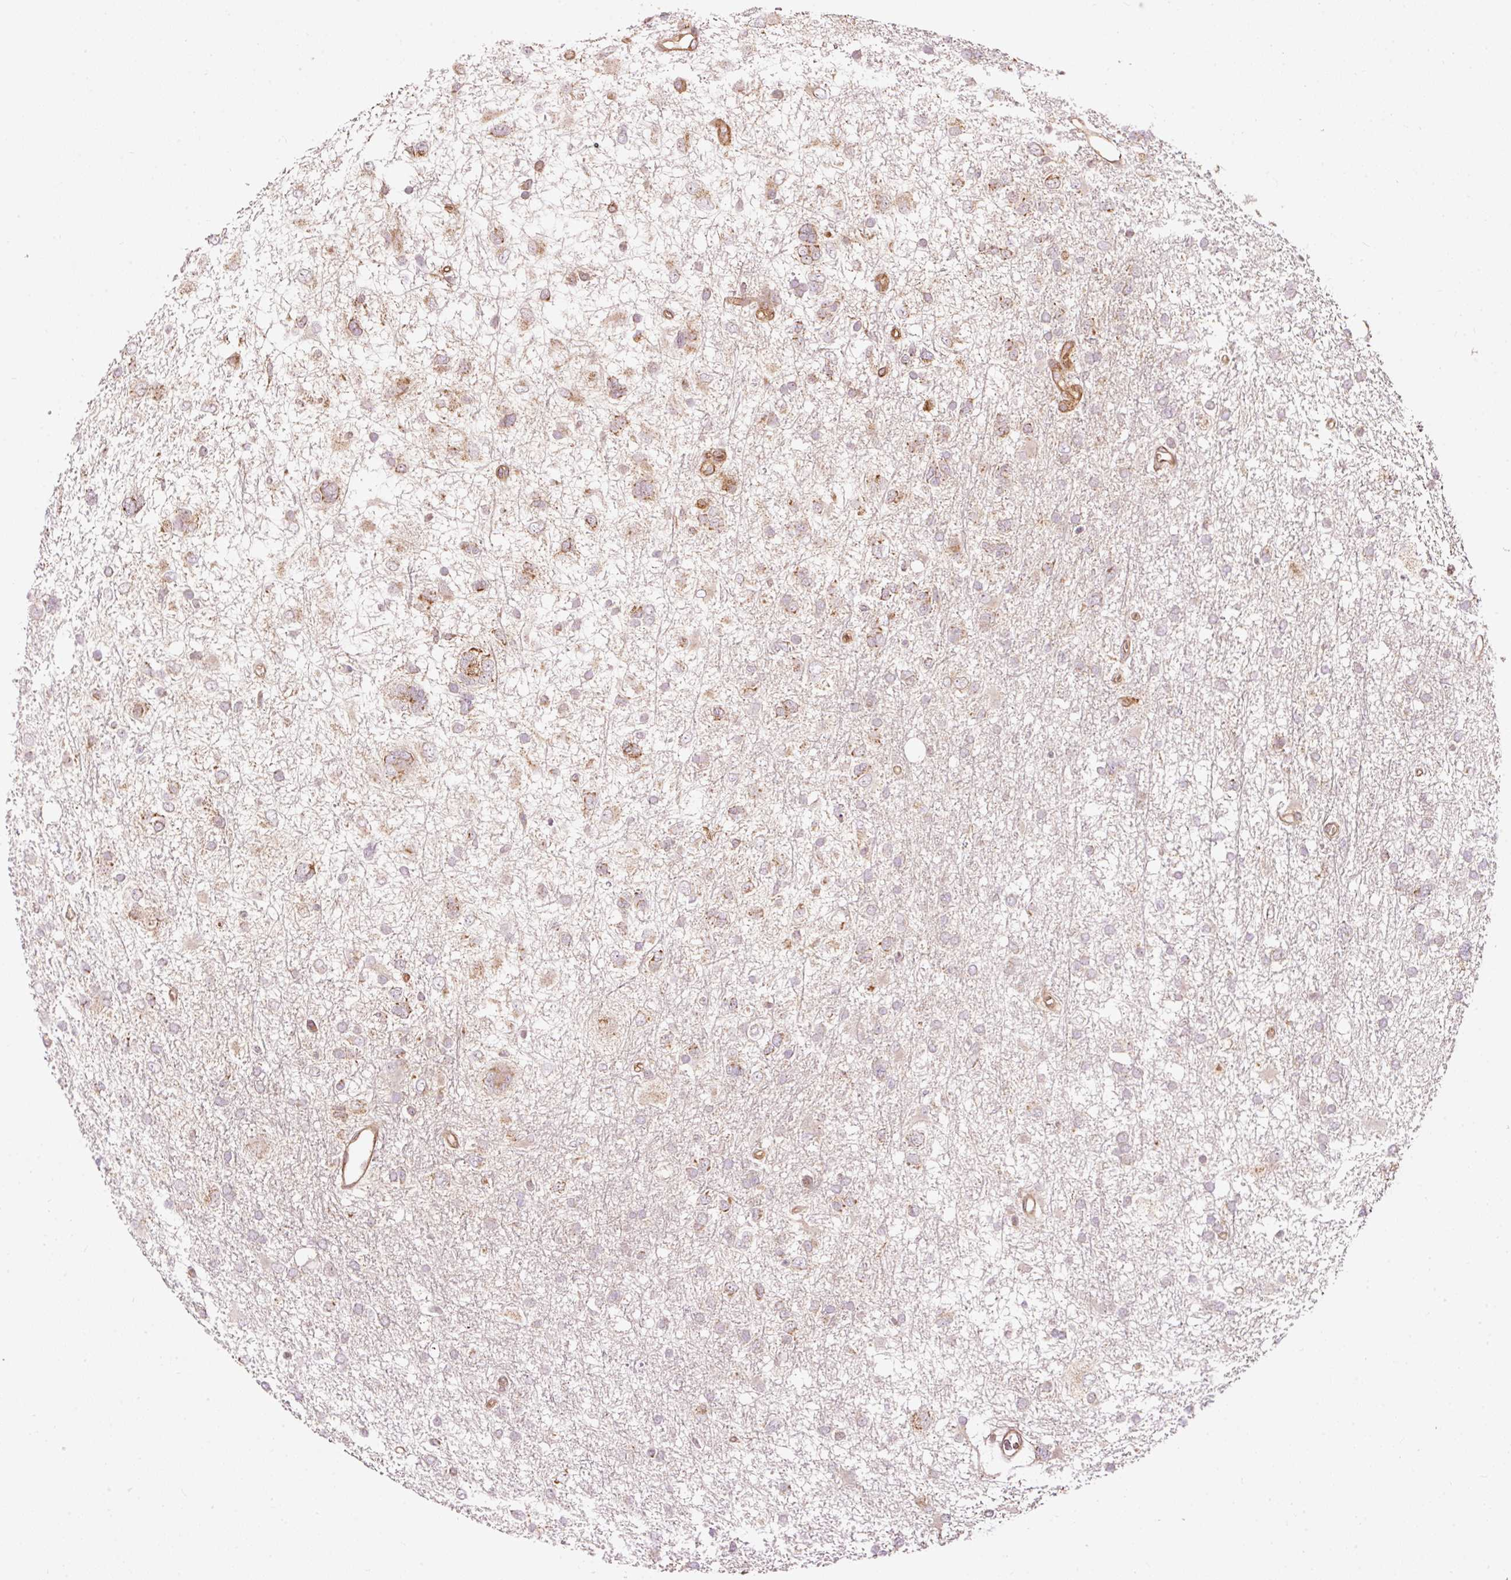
{"staining": {"intensity": "moderate", "quantity": "<25%", "location": "cytoplasmic/membranous"}, "tissue": "glioma", "cell_type": "Tumor cells", "image_type": "cancer", "snomed": [{"axis": "morphology", "description": "Glioma, malignant, High grade"}, {"axis": "topography", "description": "Brain"}], "caption": "A histopathology image of human glioma stained for a protein reveals moderate cytoplasmic/membranous brown staining in tumor cells.", "gene": "ADCY4", "patient": {"sex": "male", "age": 61}}